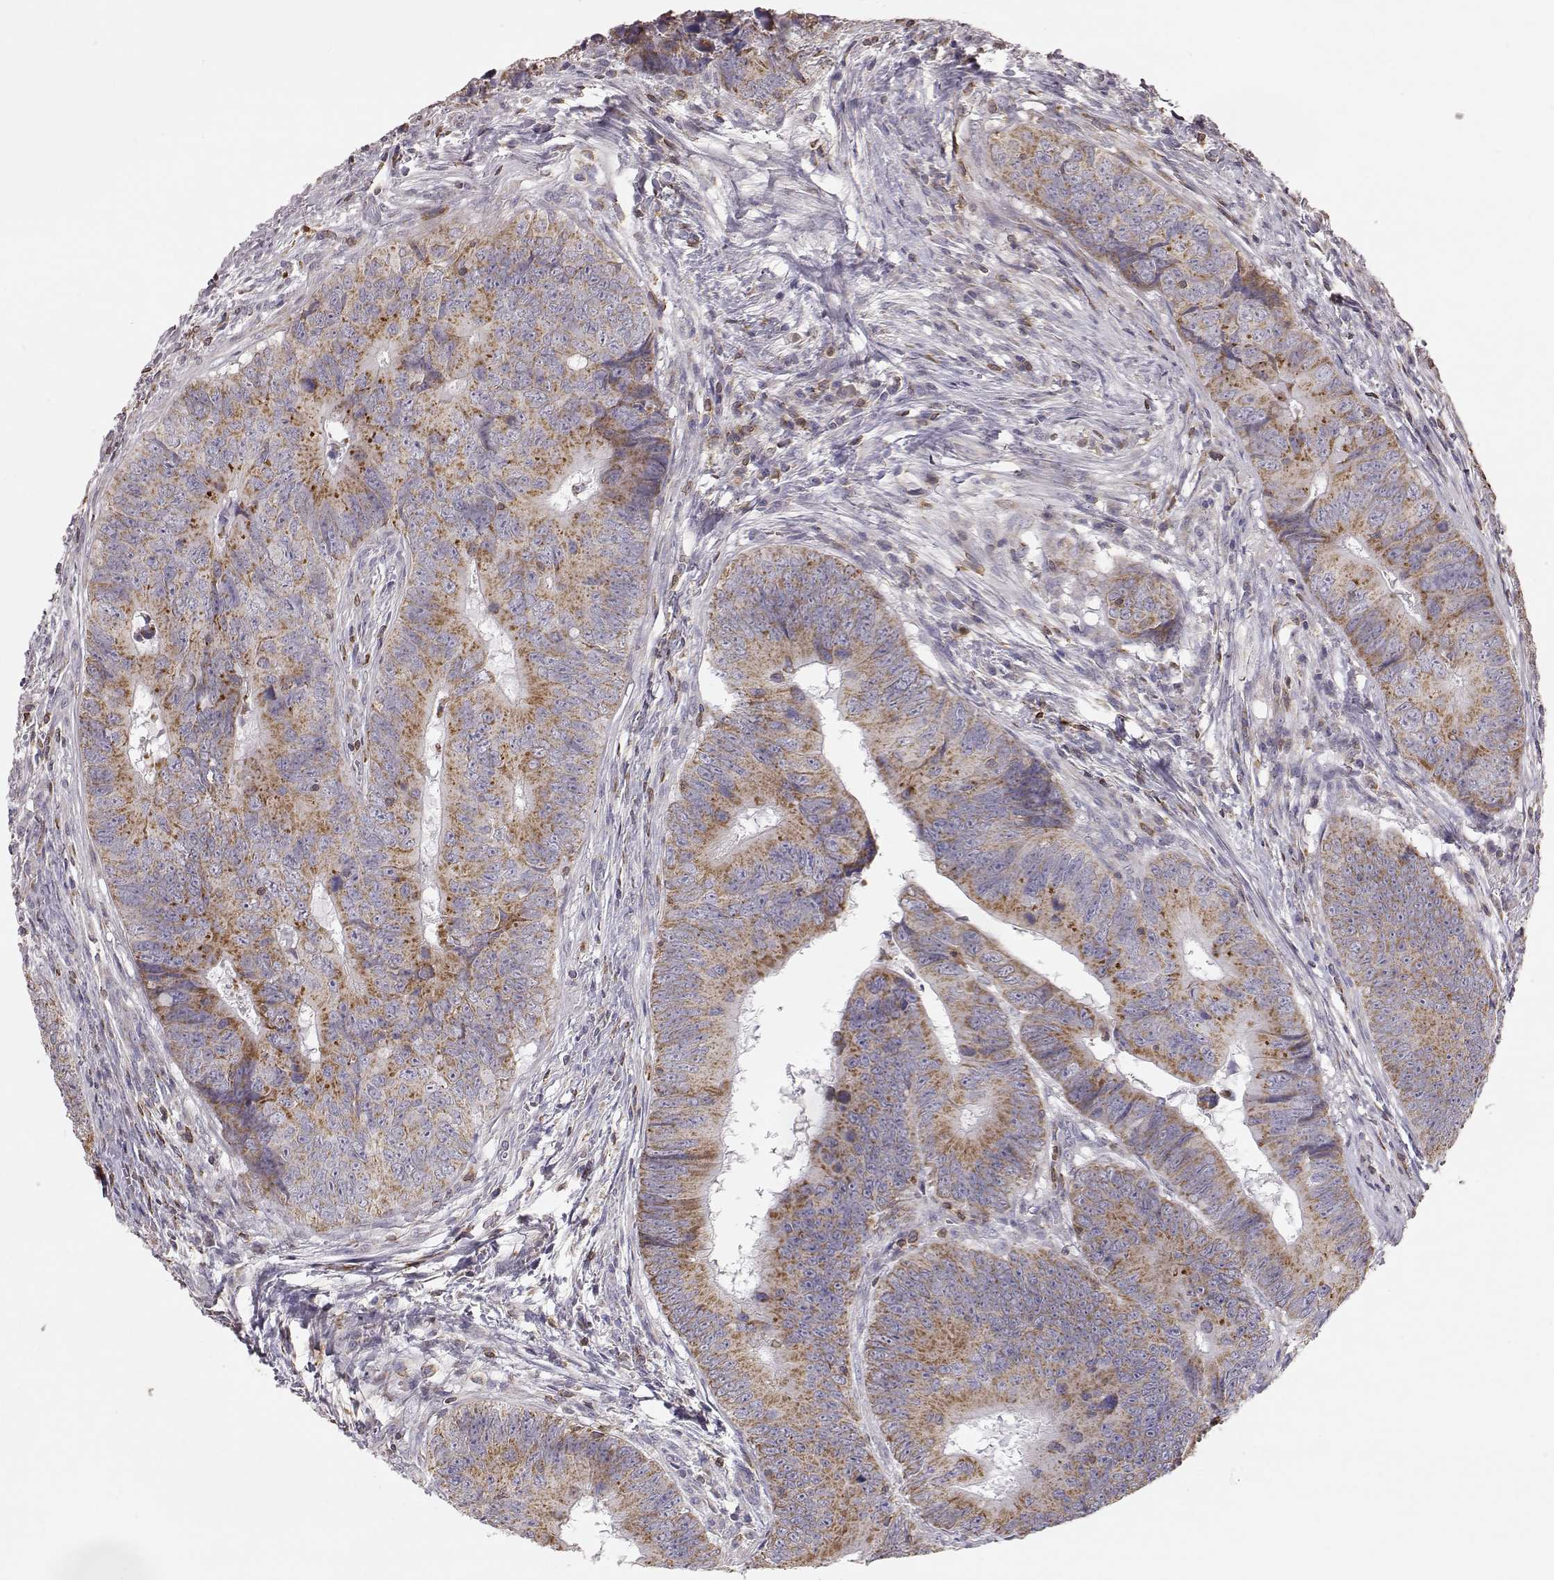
{"staining": {"intensity": "moderate", "quantity": ">75%", "location": "cytoplasmic/membranous"}, "tissue": "colorectal cancer", "cell_type": "Tumor cells", "image_type": "cancer", "snomed": [{"axis": "morphology", "description": "Adenocarcinoma, NOS"}, {"axis": "topography", "description": "Colon"}], "caption": "Immunohistochemistry of human colorectal adenocarcinoma demonstrates medium levels of moderate cytoplasmic/membranous expression in approximately >75% of tumor cells.", "gene": "GRAP2", "patient": {"sex": "female", "age": 82}}